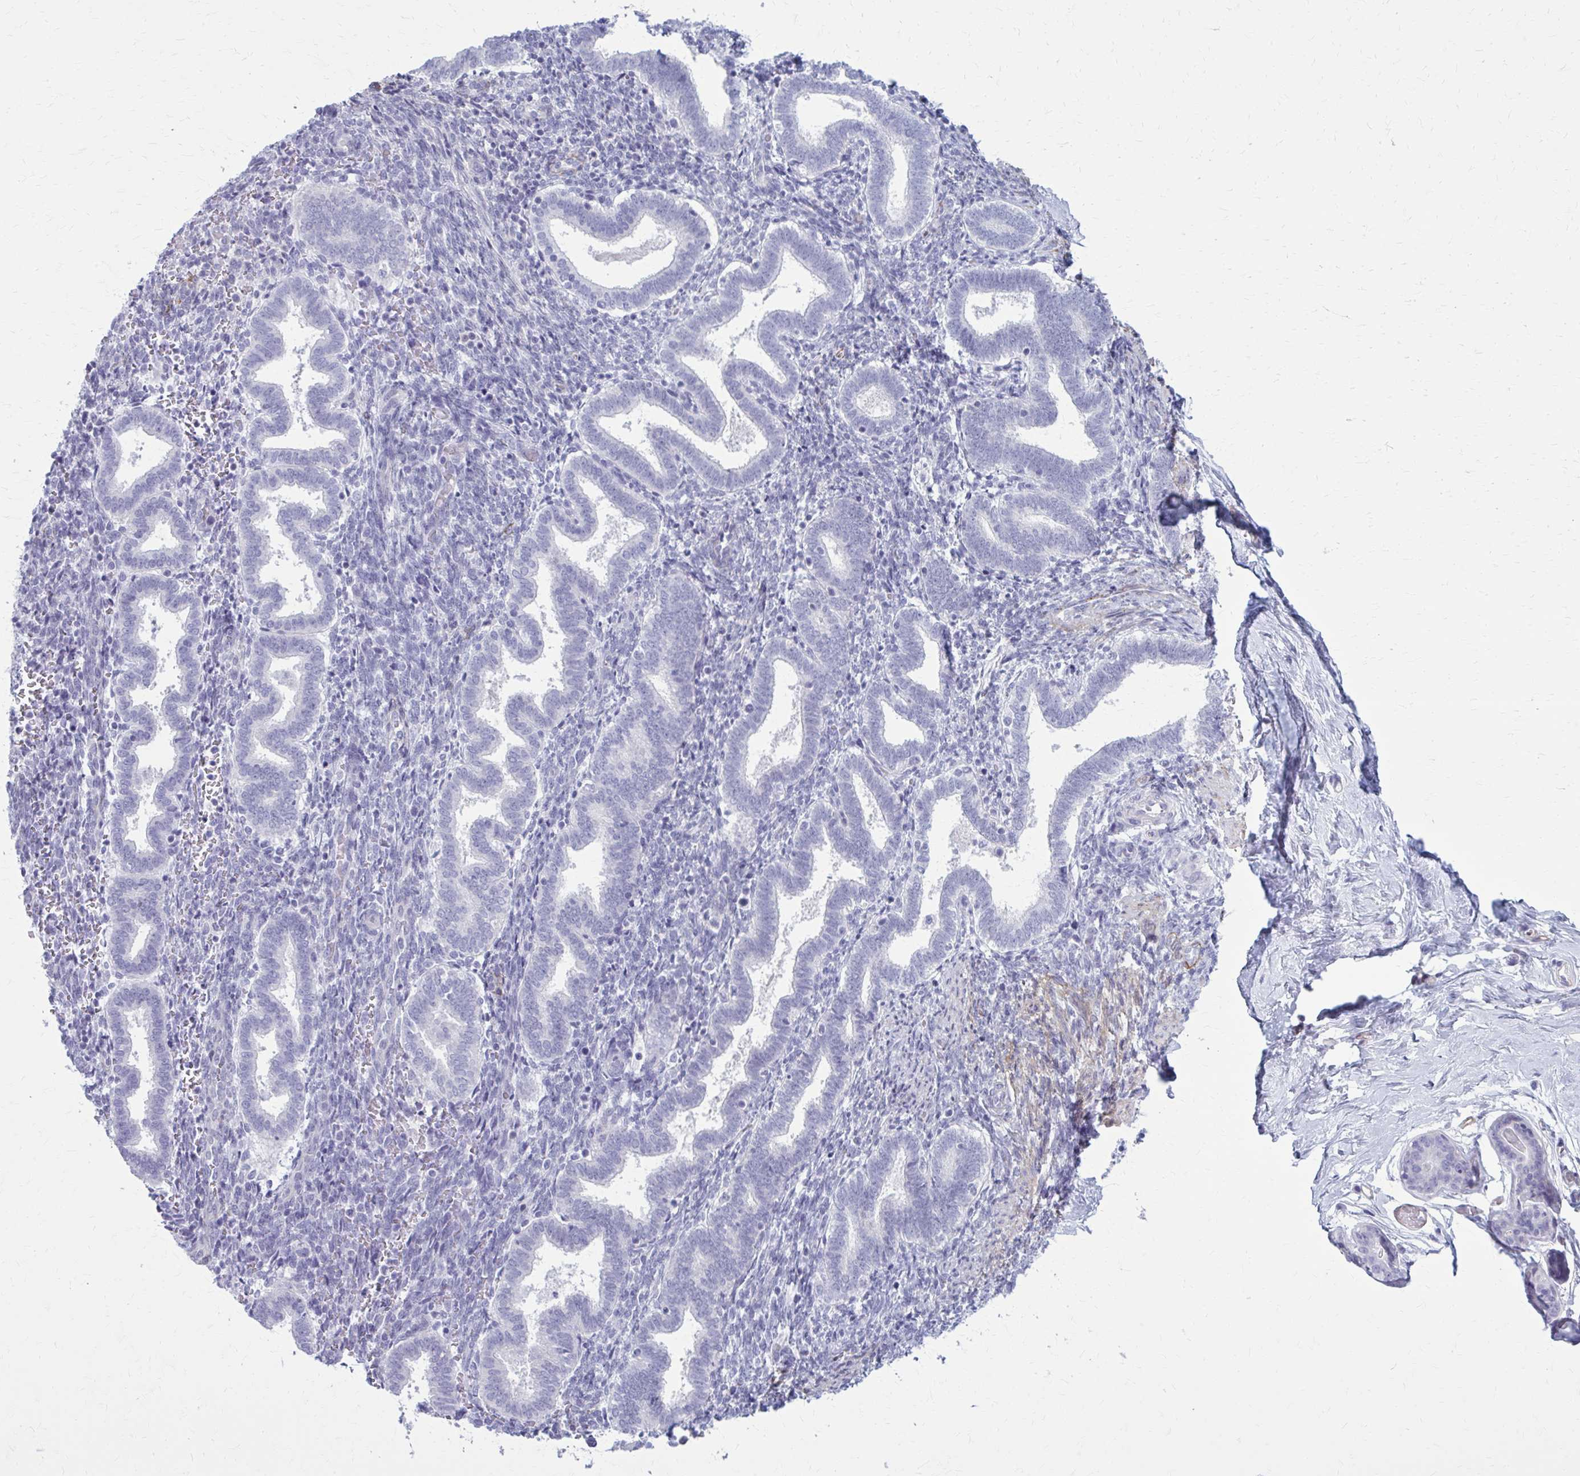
{"staining": {"intensity": "negative", "quantity": "none", "location": "none"}, "tissue": "endometrium", "cell_type": "Cells in endometrial stroma", "image_type": "normal", "snomed": [{"axis": "morphology", "description": "Normal tissue, NOS"}, {"axis": "topography", "description": "Endometrium"}], "caption": "High magnification brightfield microscopy of benign endometrium stained with DAB (brown) and counterstained with hematoxylin (blue): cells in endometrial stroma show no significant staining.", "gene": "CASQ2", "patient": {"sex": "female", "age": 34}}